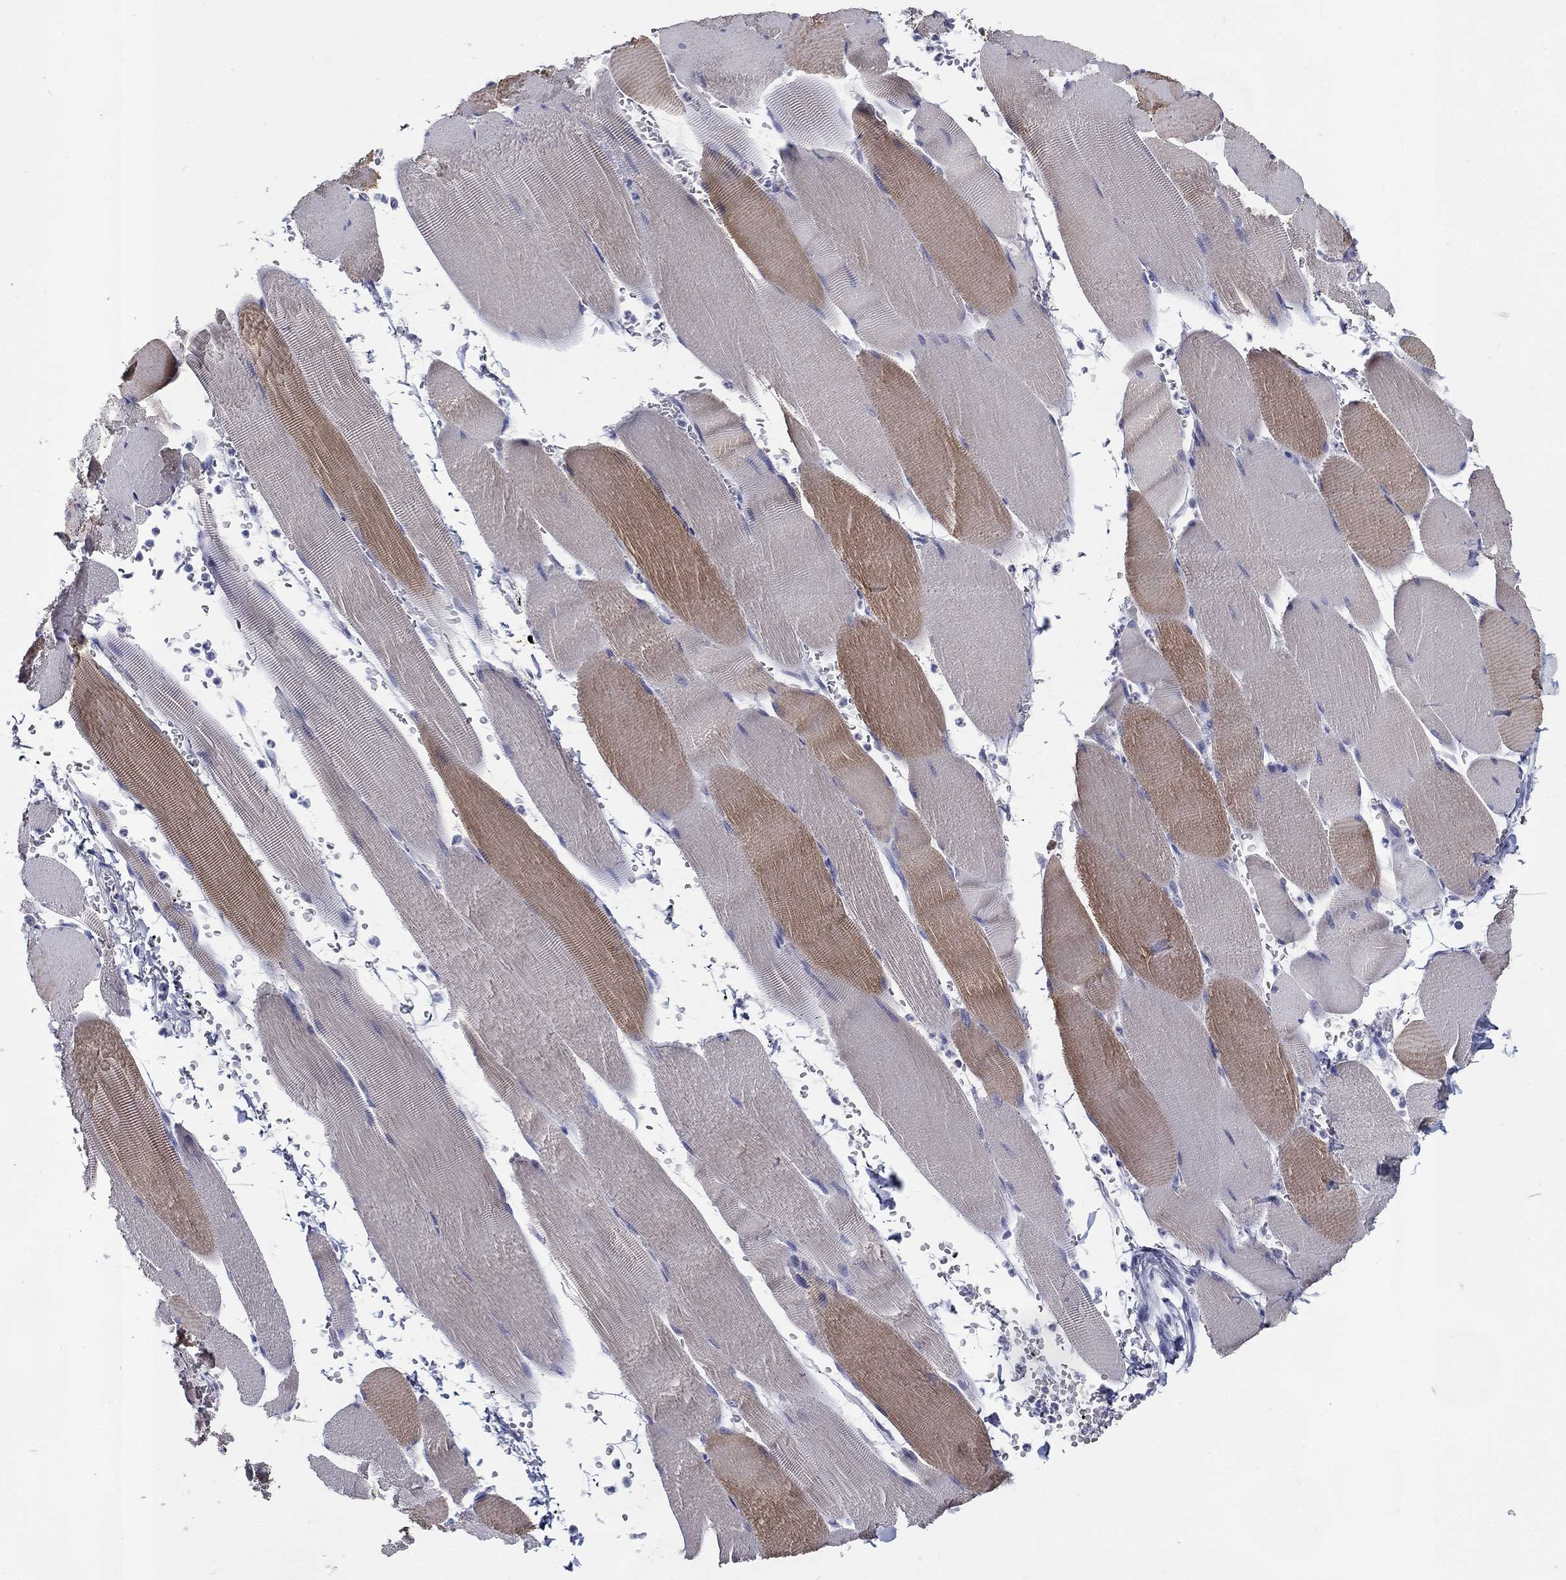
{"staining": {"intensity": "moderate", "quantity": "<25%", "location": "cytoplasmic/membranous"}, "tissue": "skeletal muscle", "cell_type": "Myocytes", "image_type": "normal", "snomed": [{"axis": "morphology", "description": "Normal tissue, NOS"}, {"axis": "topography", "description": "Skeletal muscle"}], "caption": "Immunohistochemistry (DAB) staining of unremarkable skeletal muscle exhibits moderate cytoplasmic/membranous protein expression in approximately <25% of myocytes. (Stains: DAB in brown, nuclei in blue, Microscopy: brightfield microscopy at high magnification).", "gene": "KIF2C", "patient": {"sex": "male", "age": 56}}